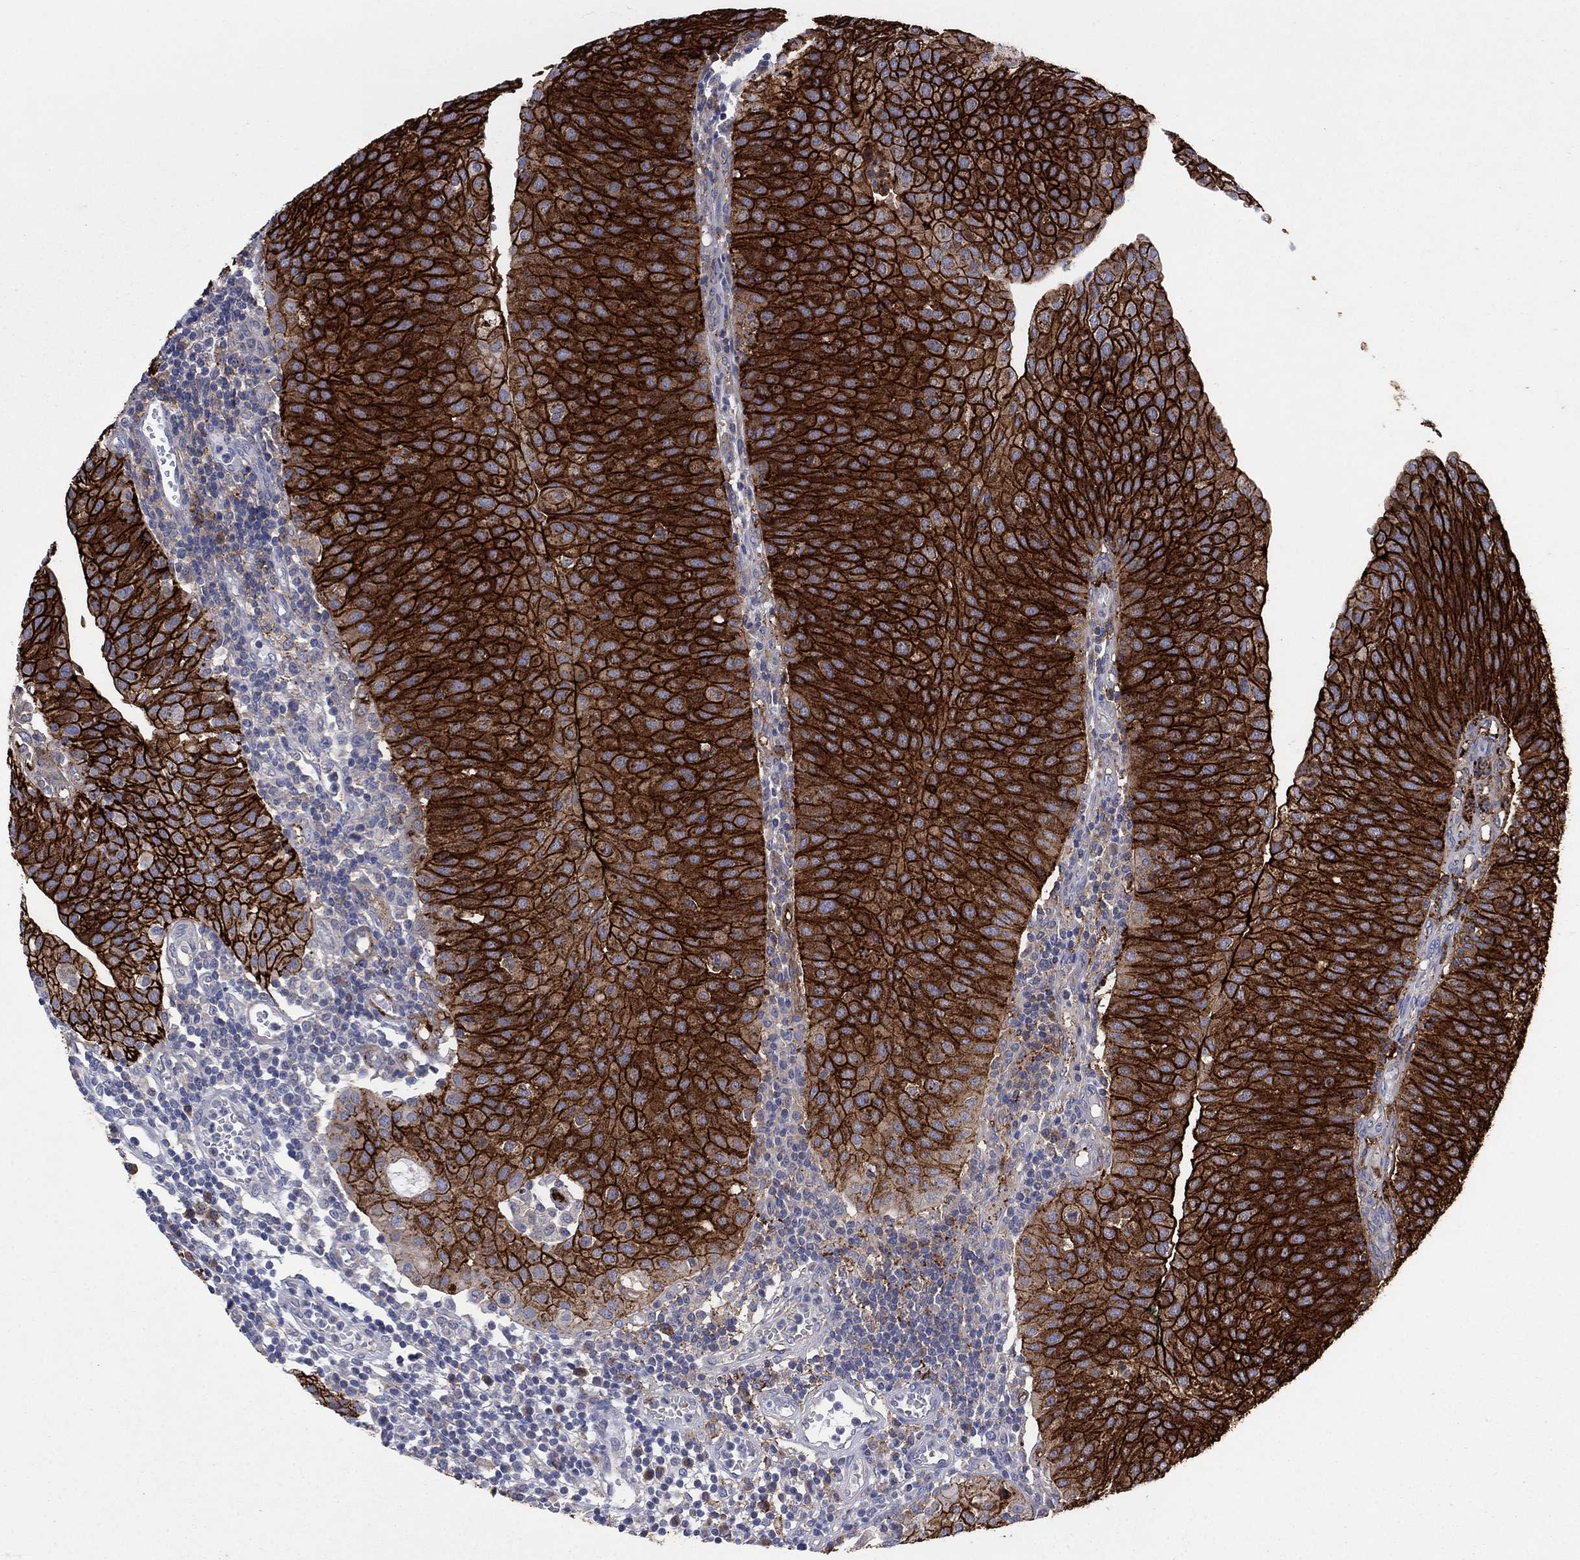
{"staining": {"intensity": "strong", "quantity": ">75%", "location": "cytoplasmic/membranous"}, "tissue": "urothelial cancer", "cell_type": "Tumor cells", "image_type": "cancer", "snomed": [{"axis": "morphology", "description": "Urothelial carcinoma, Low grade"}, {"axis": "topography", "description": "Urinary bladder"}], "caption": "Immunohistochemical staining of urothelial cancer displays strong cytoplasmic/membranous protein expression in approximately >75% of tumor cells.", "gene": "SDC1", "patient": {"sex": "male", "age": 54}}